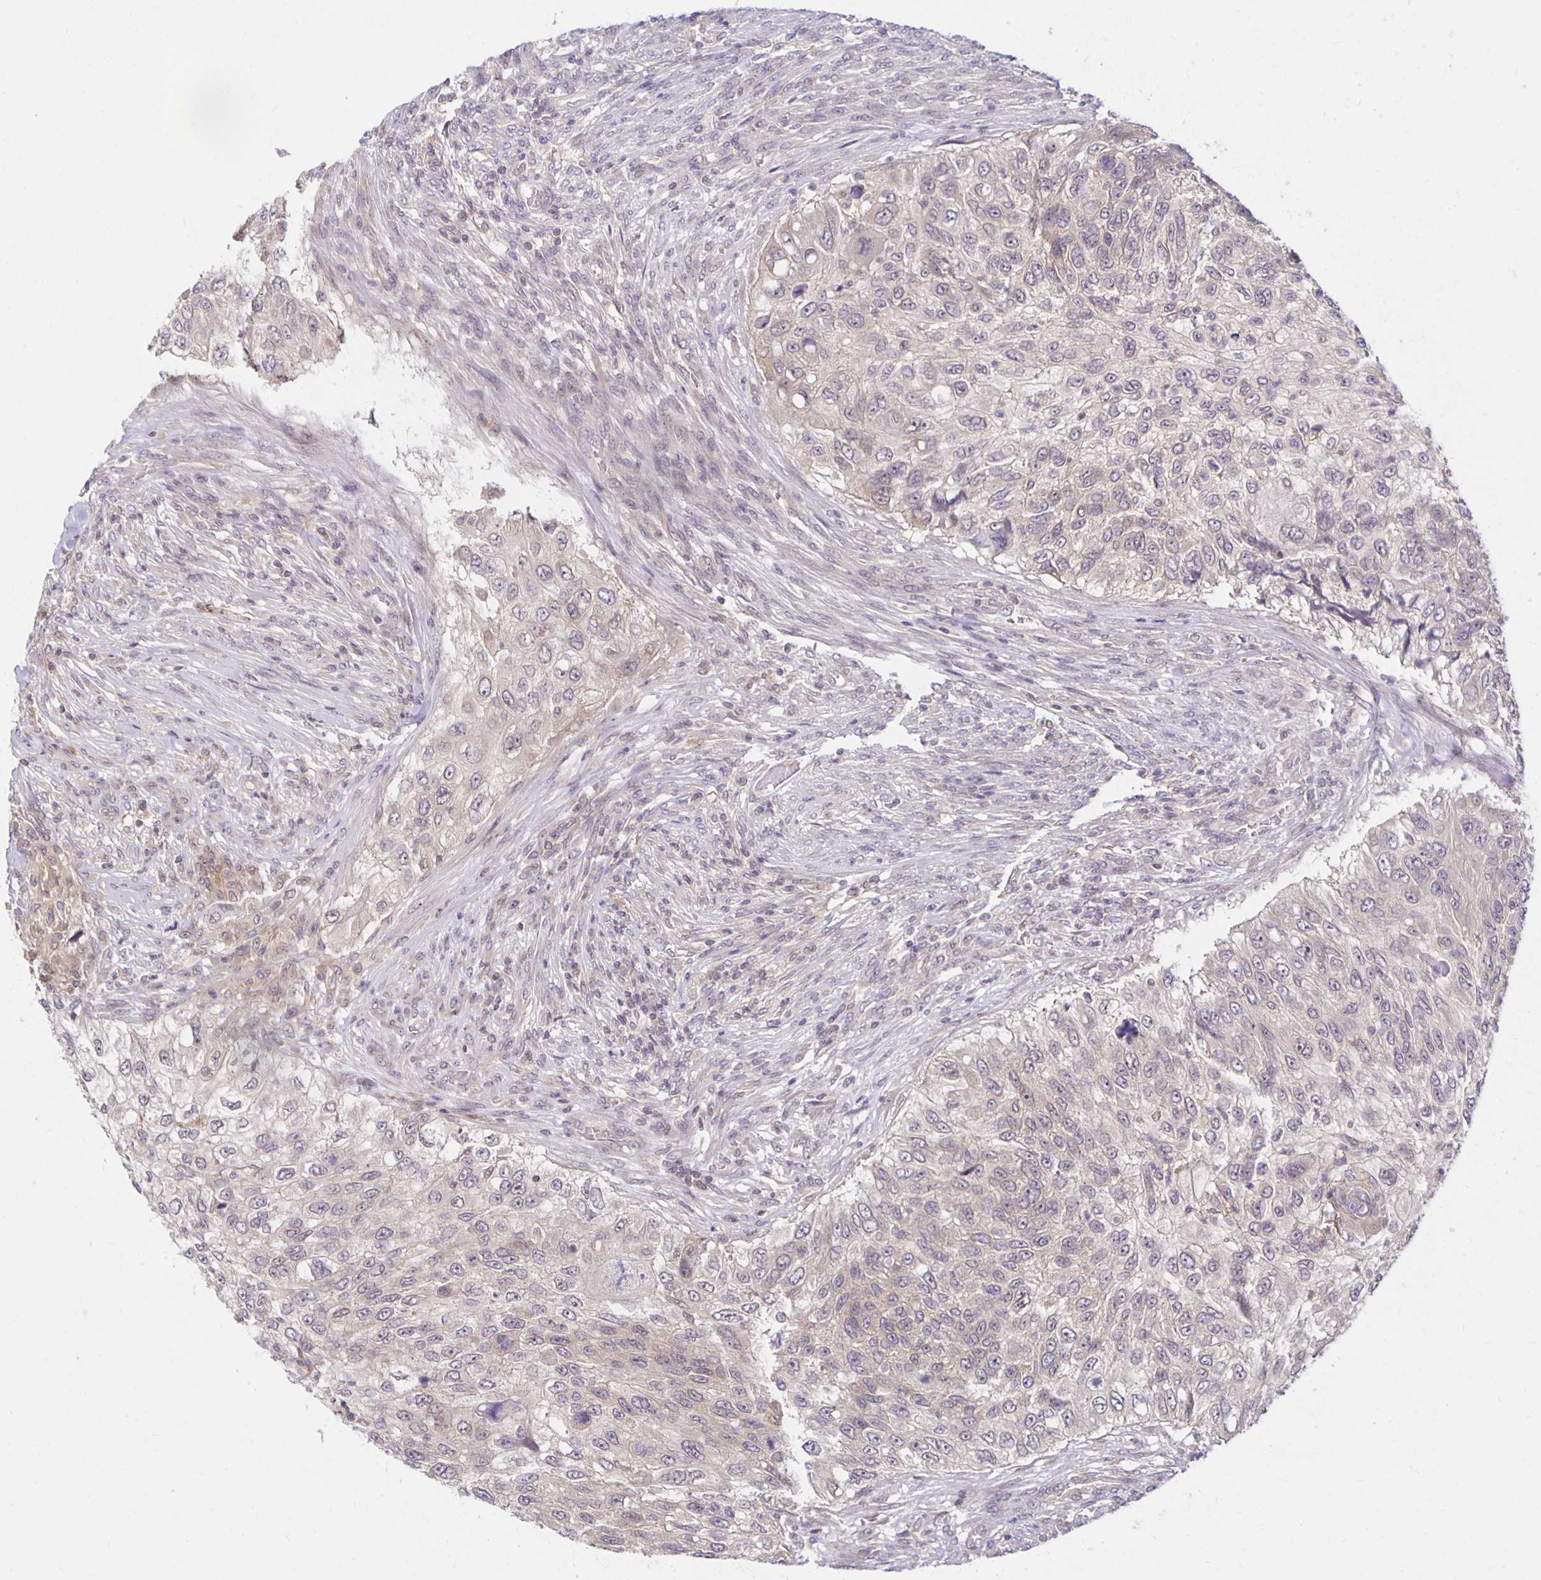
{"staining": {"intensity": "negative", "quantity": "none", "location": "none"}, "tissue": "urothelial cancer", "cell_type": "Tumor cells", "image_type": "cancer", "snomed": [{"axis": "morphology", "description": "Urothelial carcinoma, High grade"}, {"axis": "topography", "description": "Urinary bladder"}], "caption": "A histopathology image of urothelial carcinoma (high-grade) stained for a protein shows no brown staining in tumor cells. Nuclei are stained in blue.", "gene": "MIEN1", "patient": {"sex": "female", "age": 60}}